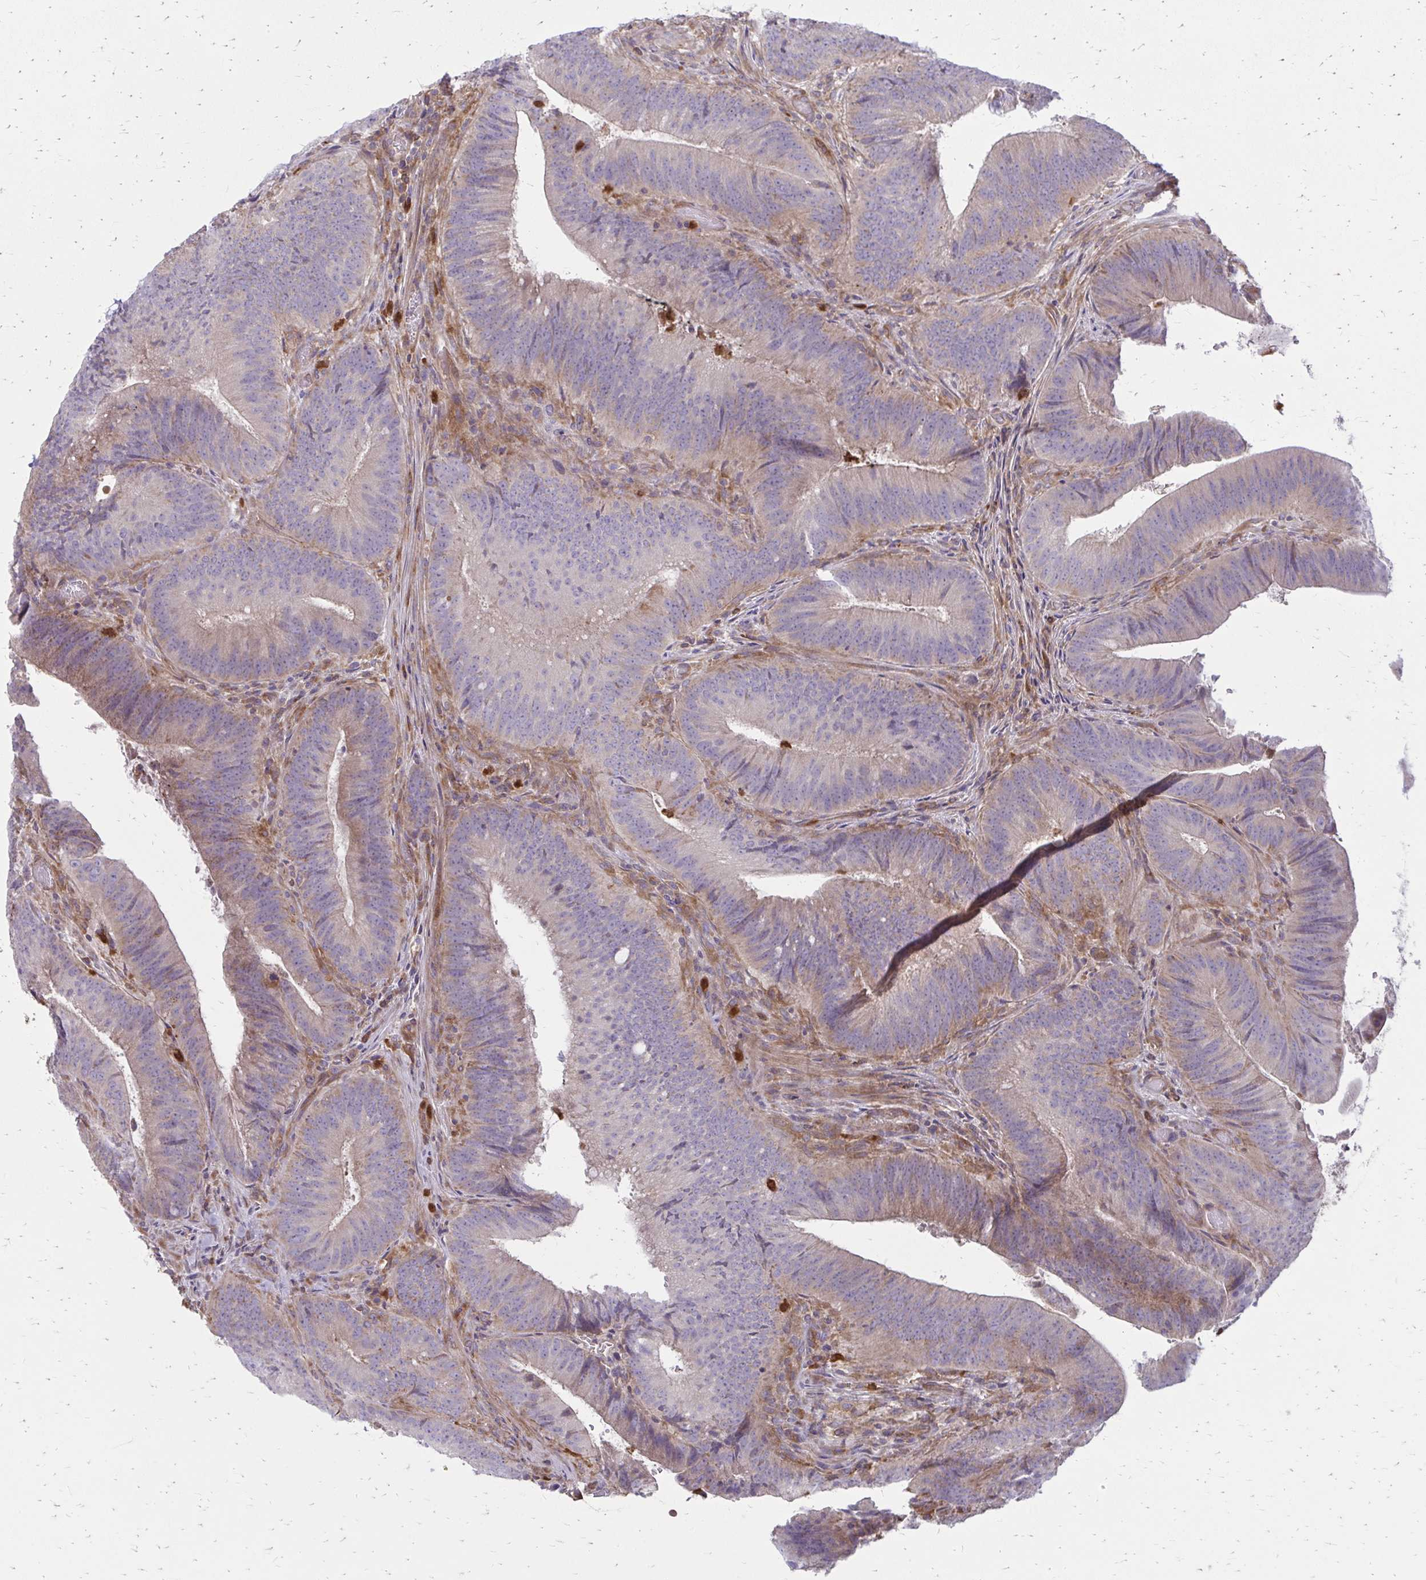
{"staining": {"intensity": "weak", "quantity": "<25%", "location": "cytoplasmic/membranous"}, "tissue": "colorectal cancer", "cell_type": "Tumor cells", "image_type": "cancer", "snomed": [{"axis": "morphology", "description": "Adenocarcinoma, NOS"}, {"axis": "topography", "description": "Colon"}], "caption": "This is a photomicrograph of IHC staining of colorectal cancer, which shows no expression in tumor cells. (Brightfield microscopy of DAB IHC at high magnification).", "gene": "ASAP1", "patient": {"sex": "female", "age": 43}}